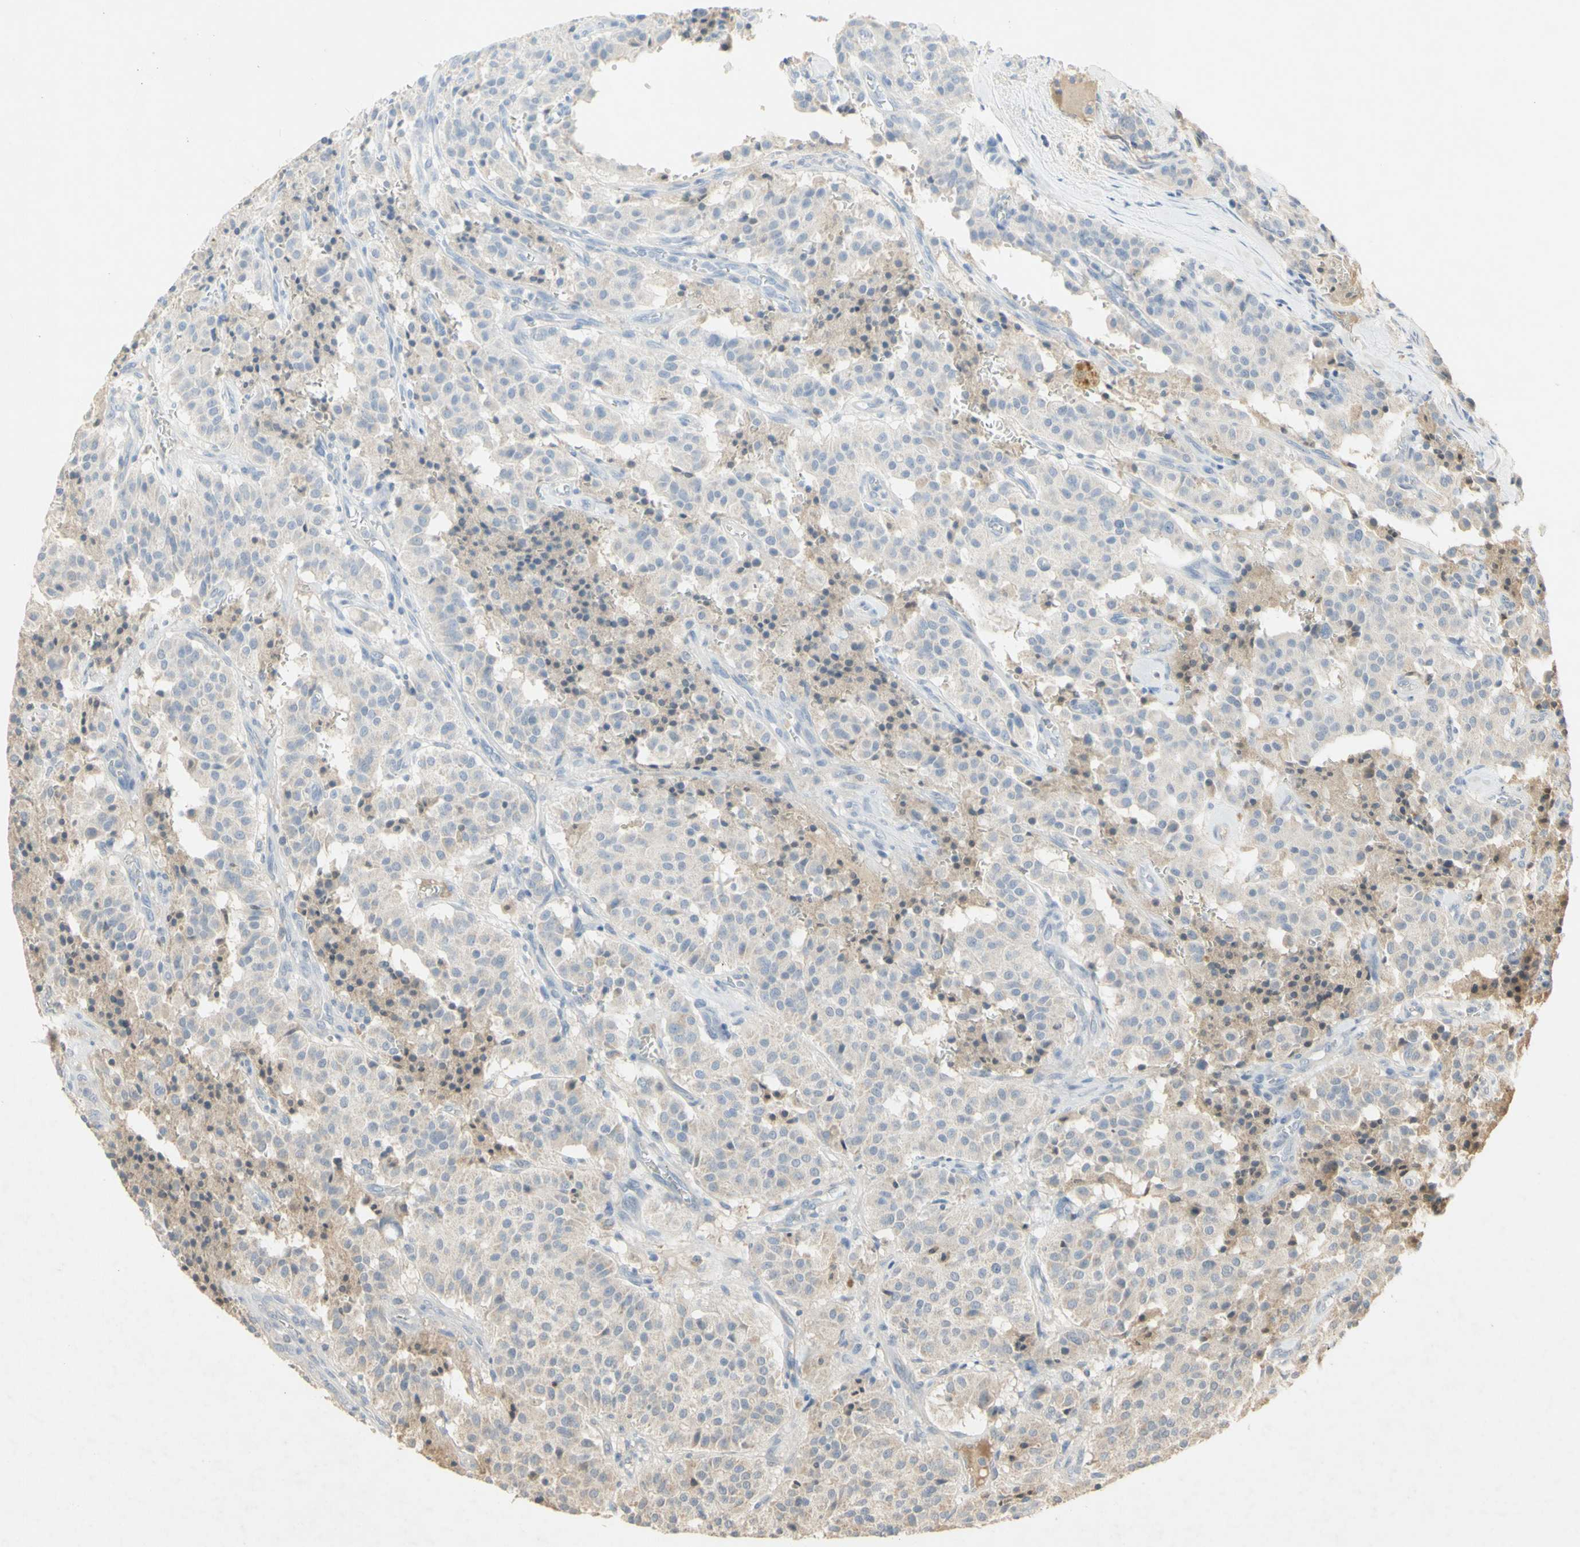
{"staining": {"intensity": "weak", "quantity": "<25%", "location": "cytoplasmic/membranous"}, "tissue": "carcinoid", "cell_type": "Tumor cells", "image_type": "cancer", "snomed": [{"axis": "morphology", "description": "Carcinoid, malignant, NOS"}, {"axis": "topography", "description": "Lung"}], "caption": "Histopathology image shows no protein positivity in tumor cells of carcinoid tissue. (DAB (3,3'-diaminobenzidine) immunohistochemistry with hematoxylin counter stain).", "gene": "NRG4", "patient": {"sex": "male", "age": 30}}